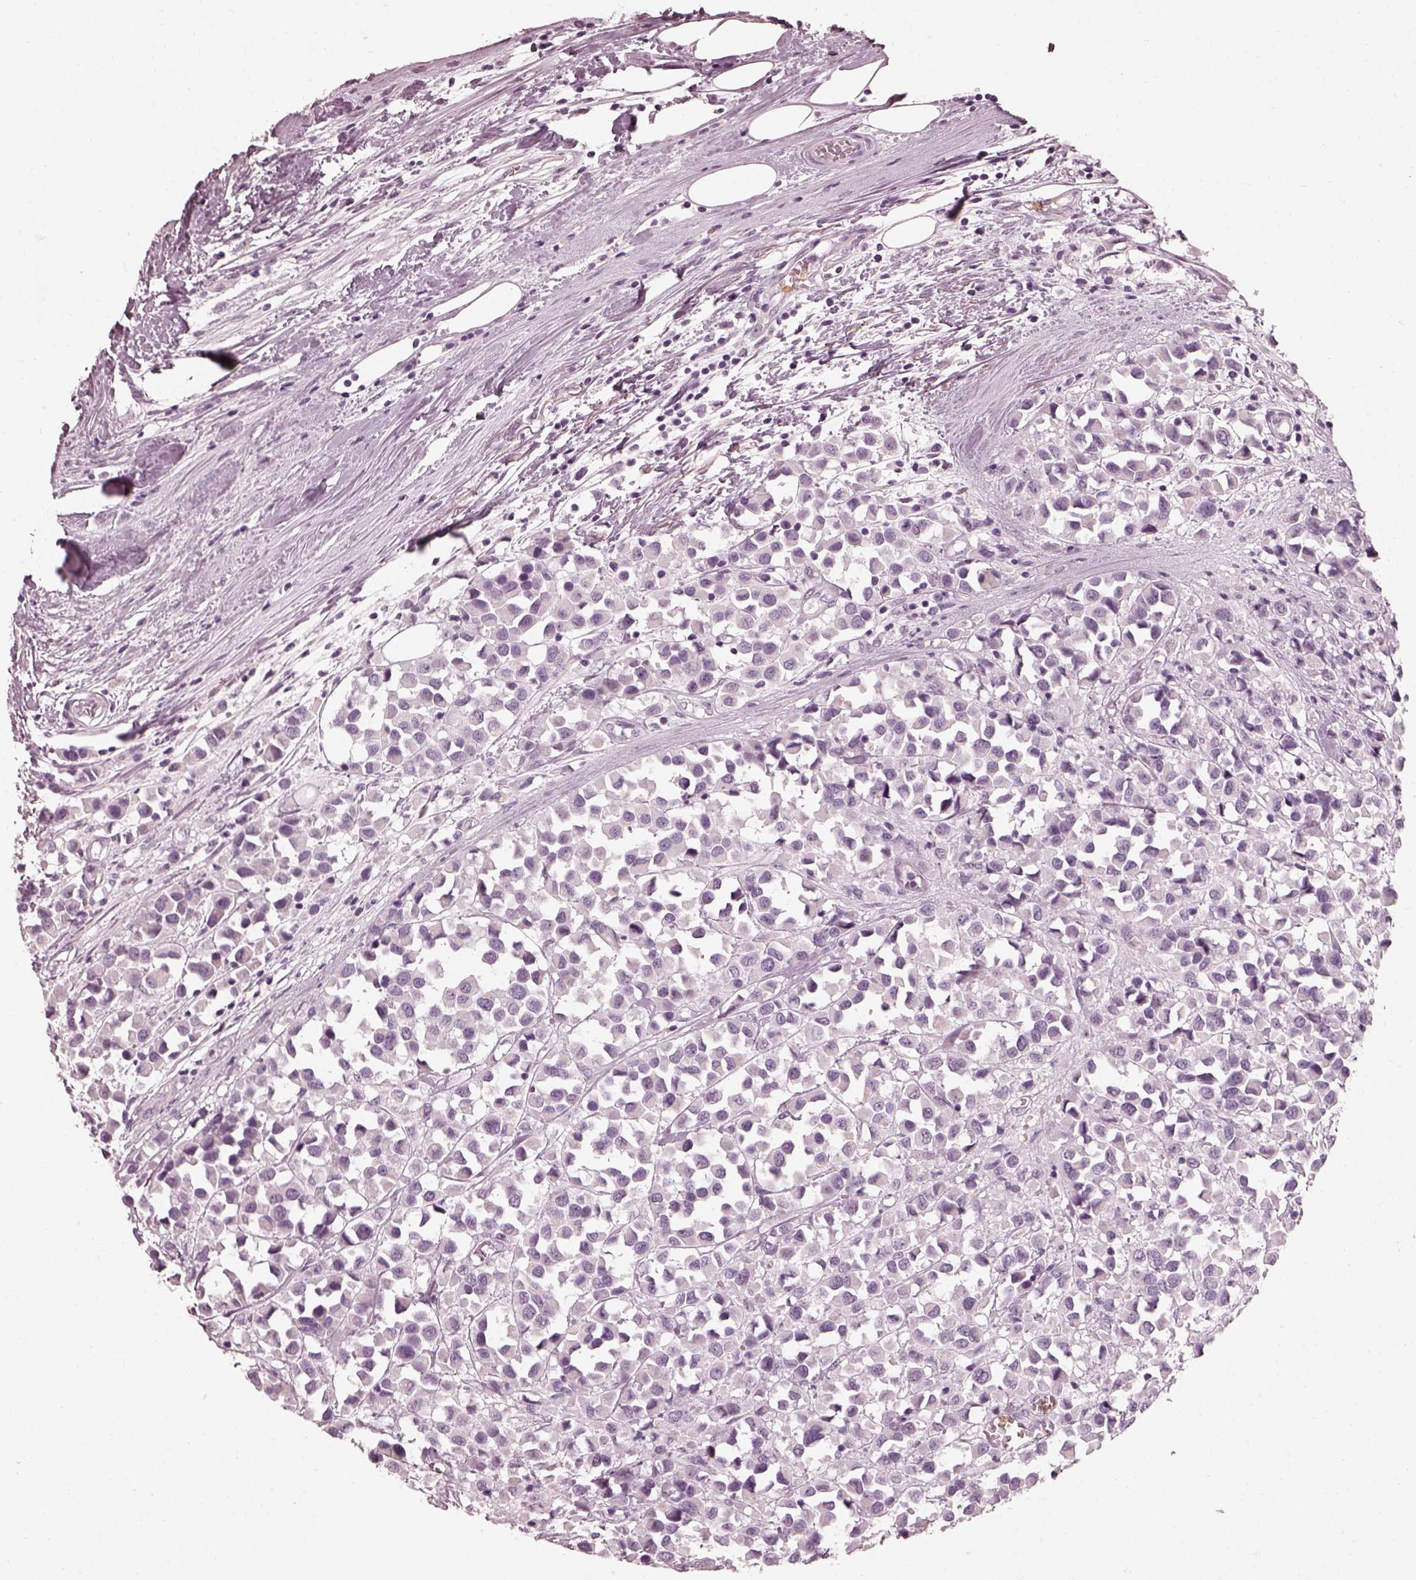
{"staining": {"intensity": "negative", "quantity": "none", "location": "none"}, "tissue": "breast cancer", "cell_type": "Tumor cells", "image_type": "cancer", "snomed": [{"axis": "morphology", "description": "Duct carcinoma"}, {"axis": "topography", "description": "Breast"}], "caption": "Immunohistochemistry image of intraductal carcinoma (breast) stained for a protein (brown), which displays no staining in tumor cells. The staining was performed using DAB to visualize the protein expression in brown, while the nuclei were stained in blue with hematoxylin (Magnification: 20x).", "gene": "FUT4", "patient": {"sex": "female", "age": 61}}